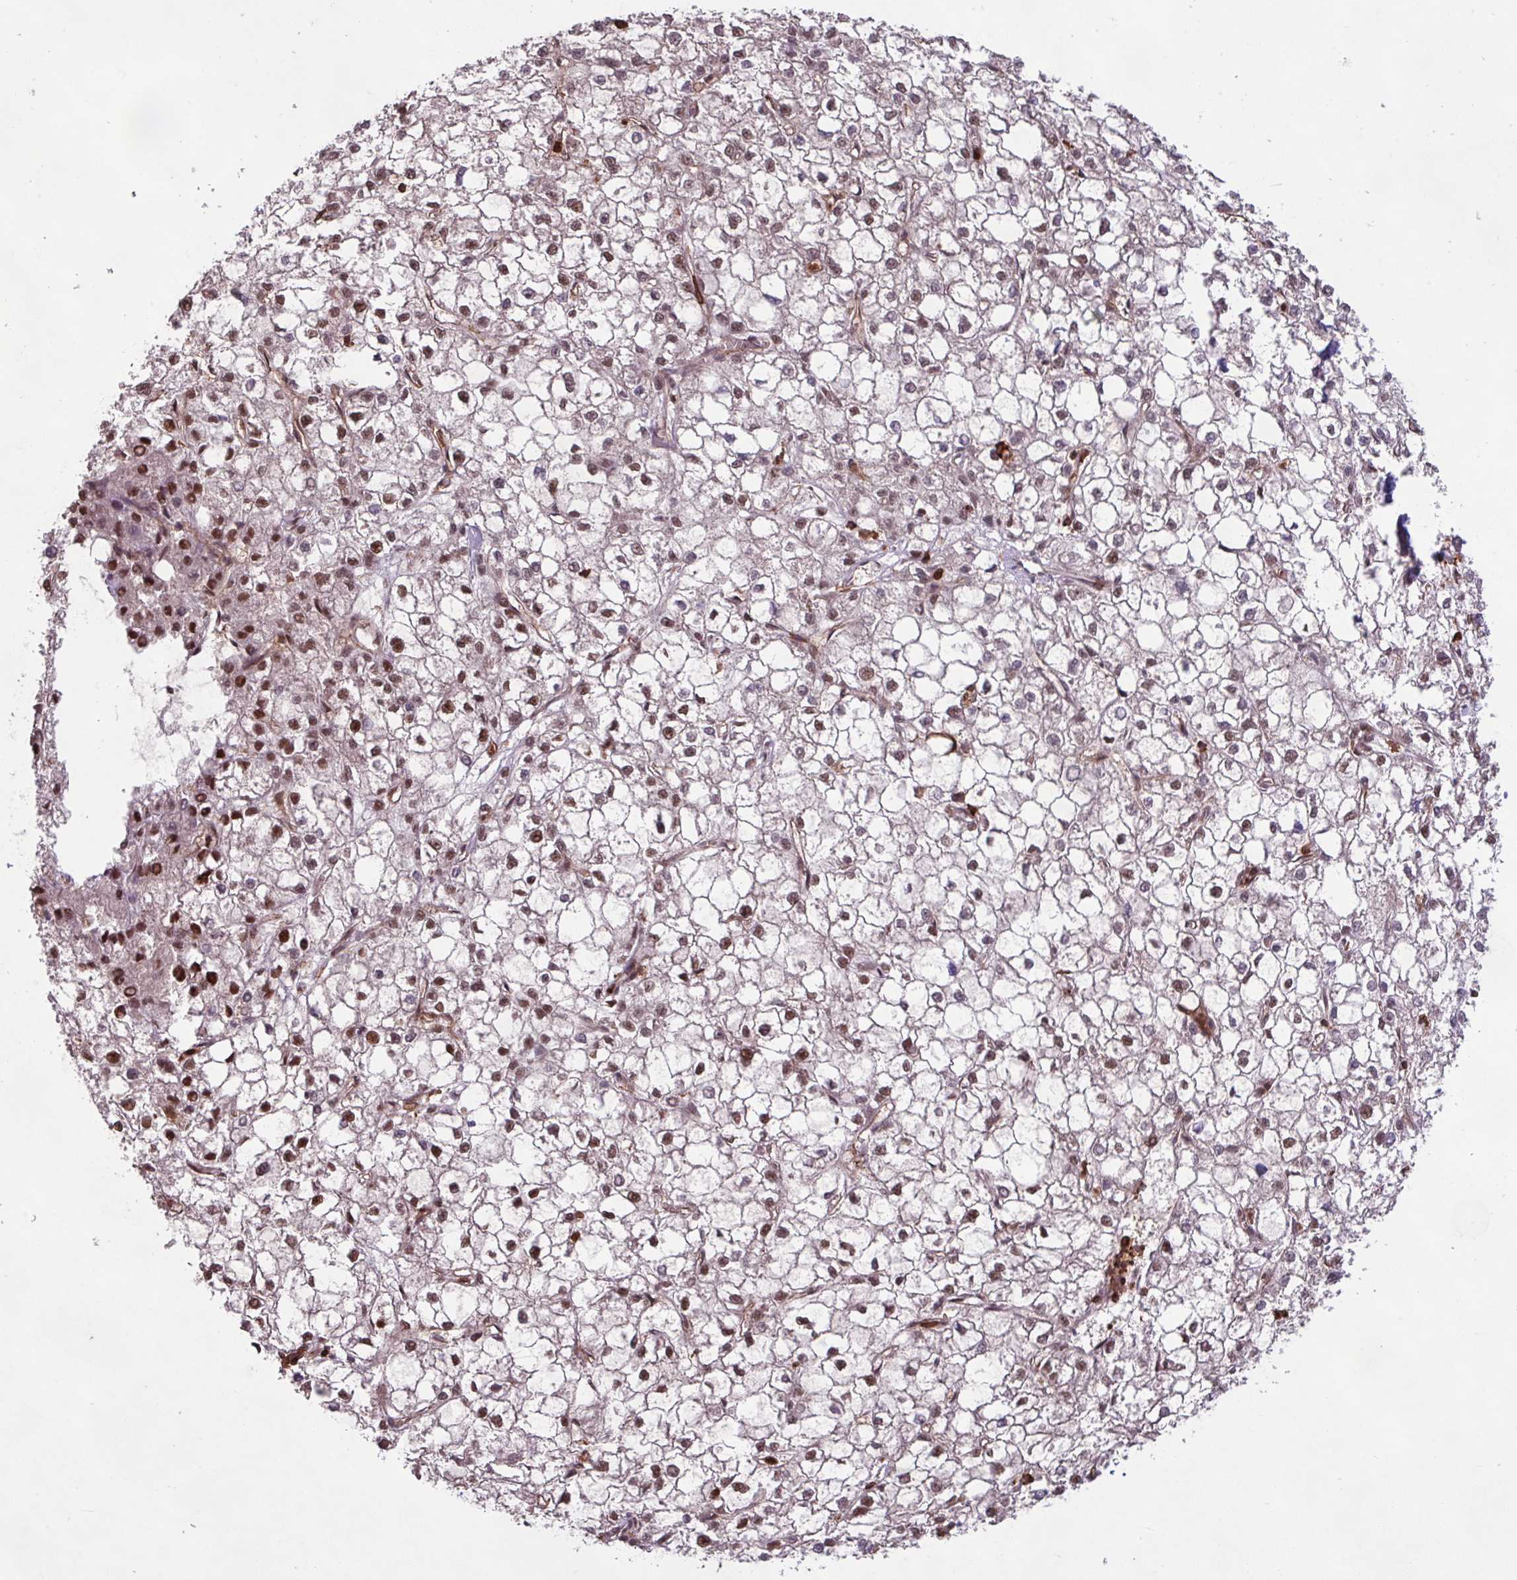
{"staining": {"intensity": "moderate", "quantity": "25%-75%", "location": "nuclear"}, "tissue": "liver cancer", "cell_type": "Tumor cells", "image_type": "cancer", "snomed": [{"axis": "morphology", "description": "Carcinoma, Hepatocellular, NOS"}, {"axis": "topography", "description": "Liver"}], "caption": "A photomicrograph showing moderate nuclear staining in approximately 25%-75% of tumor cells in hepatocellular carcinoma (liver), as visualized by brown immunohistochemical staining.", "gene": "GON7", "patient": {"sex": "female", "age": 43}}